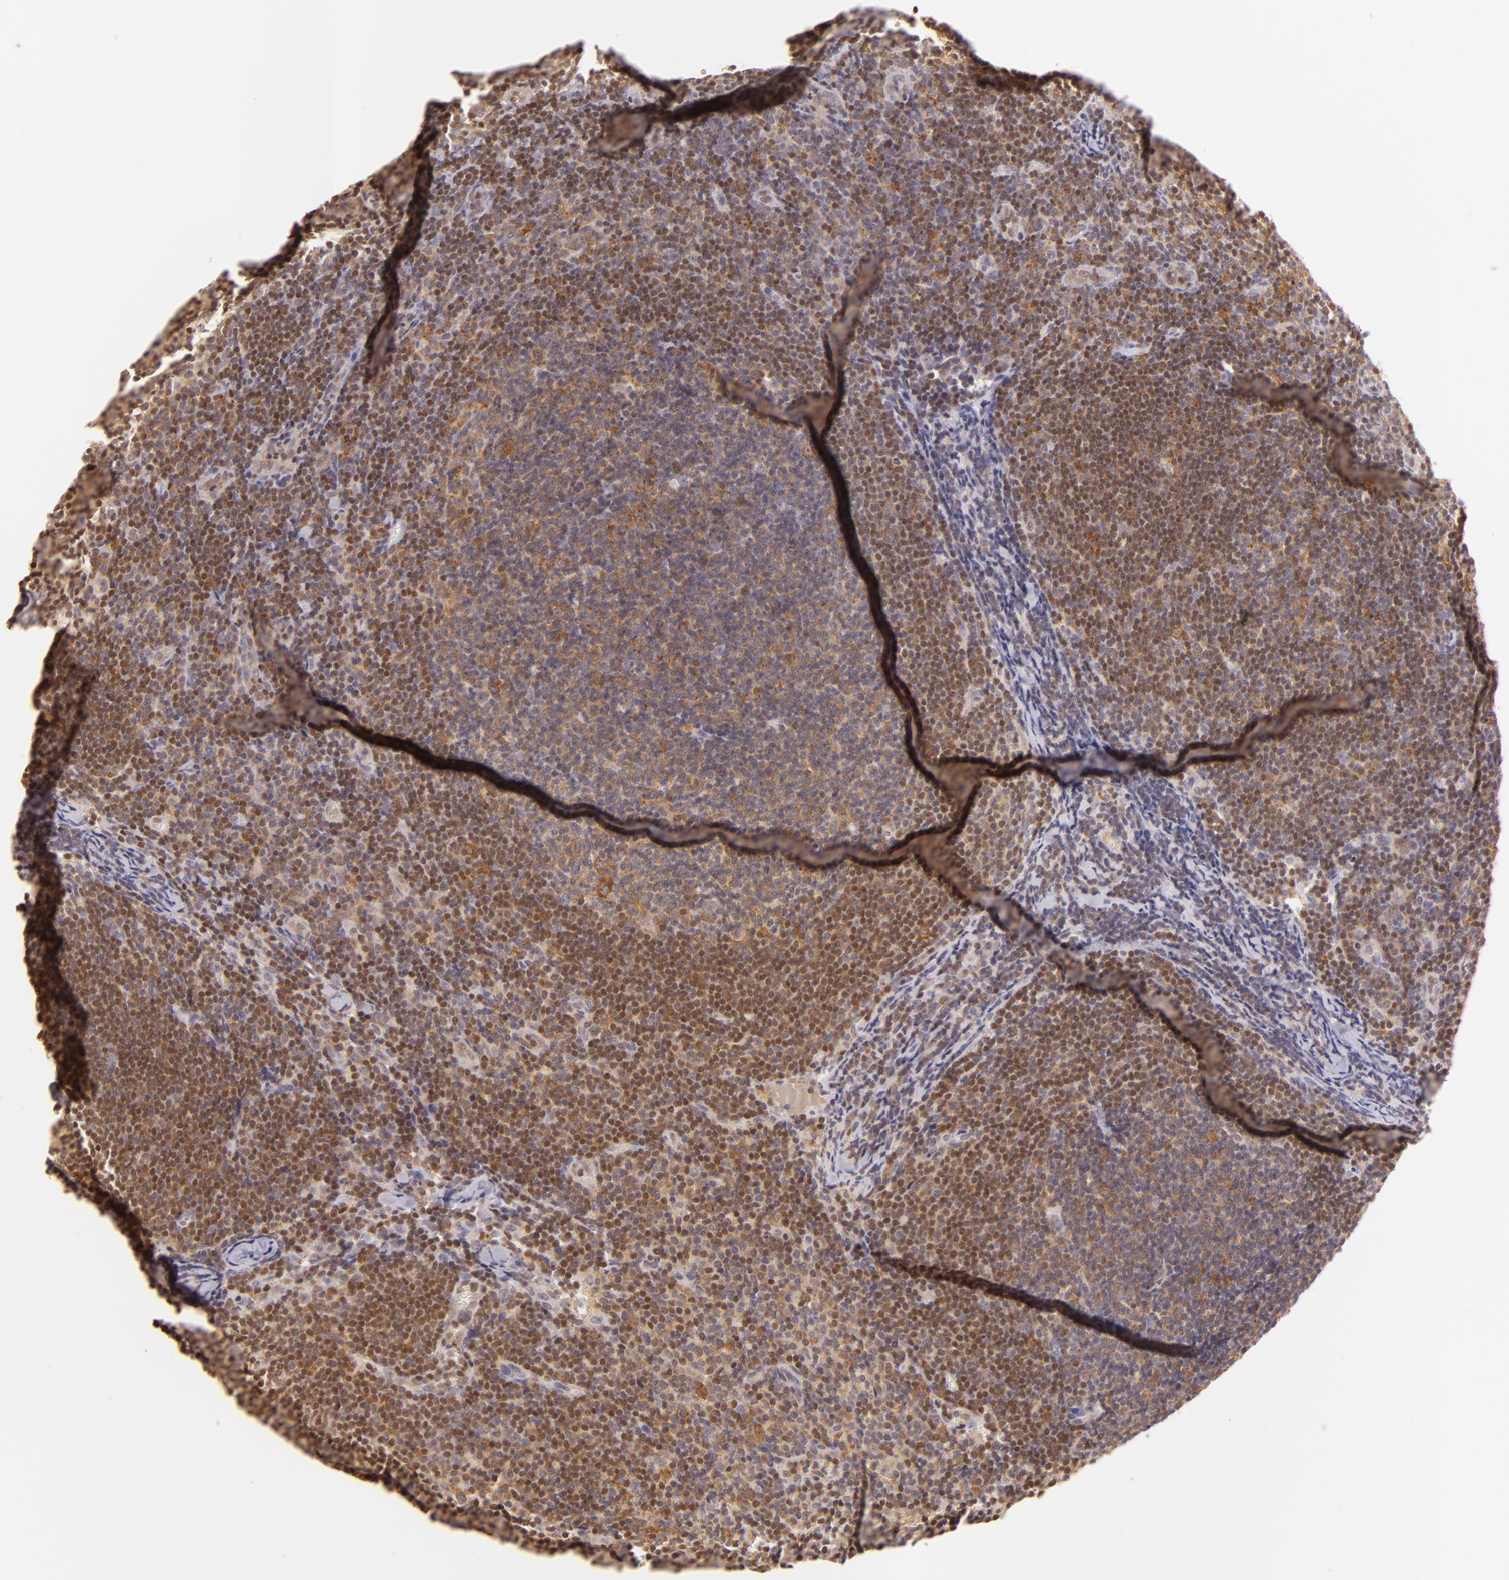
{"staining": {"intensity": "moderate", "quantity": "25%-75%", "location": "cytoplasmic/membranous"}, "tissue": "lymphoma", "cell_type": "Tumor cells", "image_type": "cancer", "snomed": [{"axis": "morphology", "description": "Malignant lymphoma, non-Hodgkin's type, Low grade"}, {"axis": "topography", "description": "Lymph node"}], "caption": "Immunohistochemistry micrograph of neoplastic tissue: malignant lymphoma, non-Hodgkin's type (low-grade) stained using immunohistochemistry (IHC) reveals medium levels of moderate protein expression localized specifically in the cytoplasmic/membranous of tumor cells, appearing as a cytoplasmic/membranous brown color.", "gene": "IMPDH1", "patient": {"sex": "male", "age": 49}}